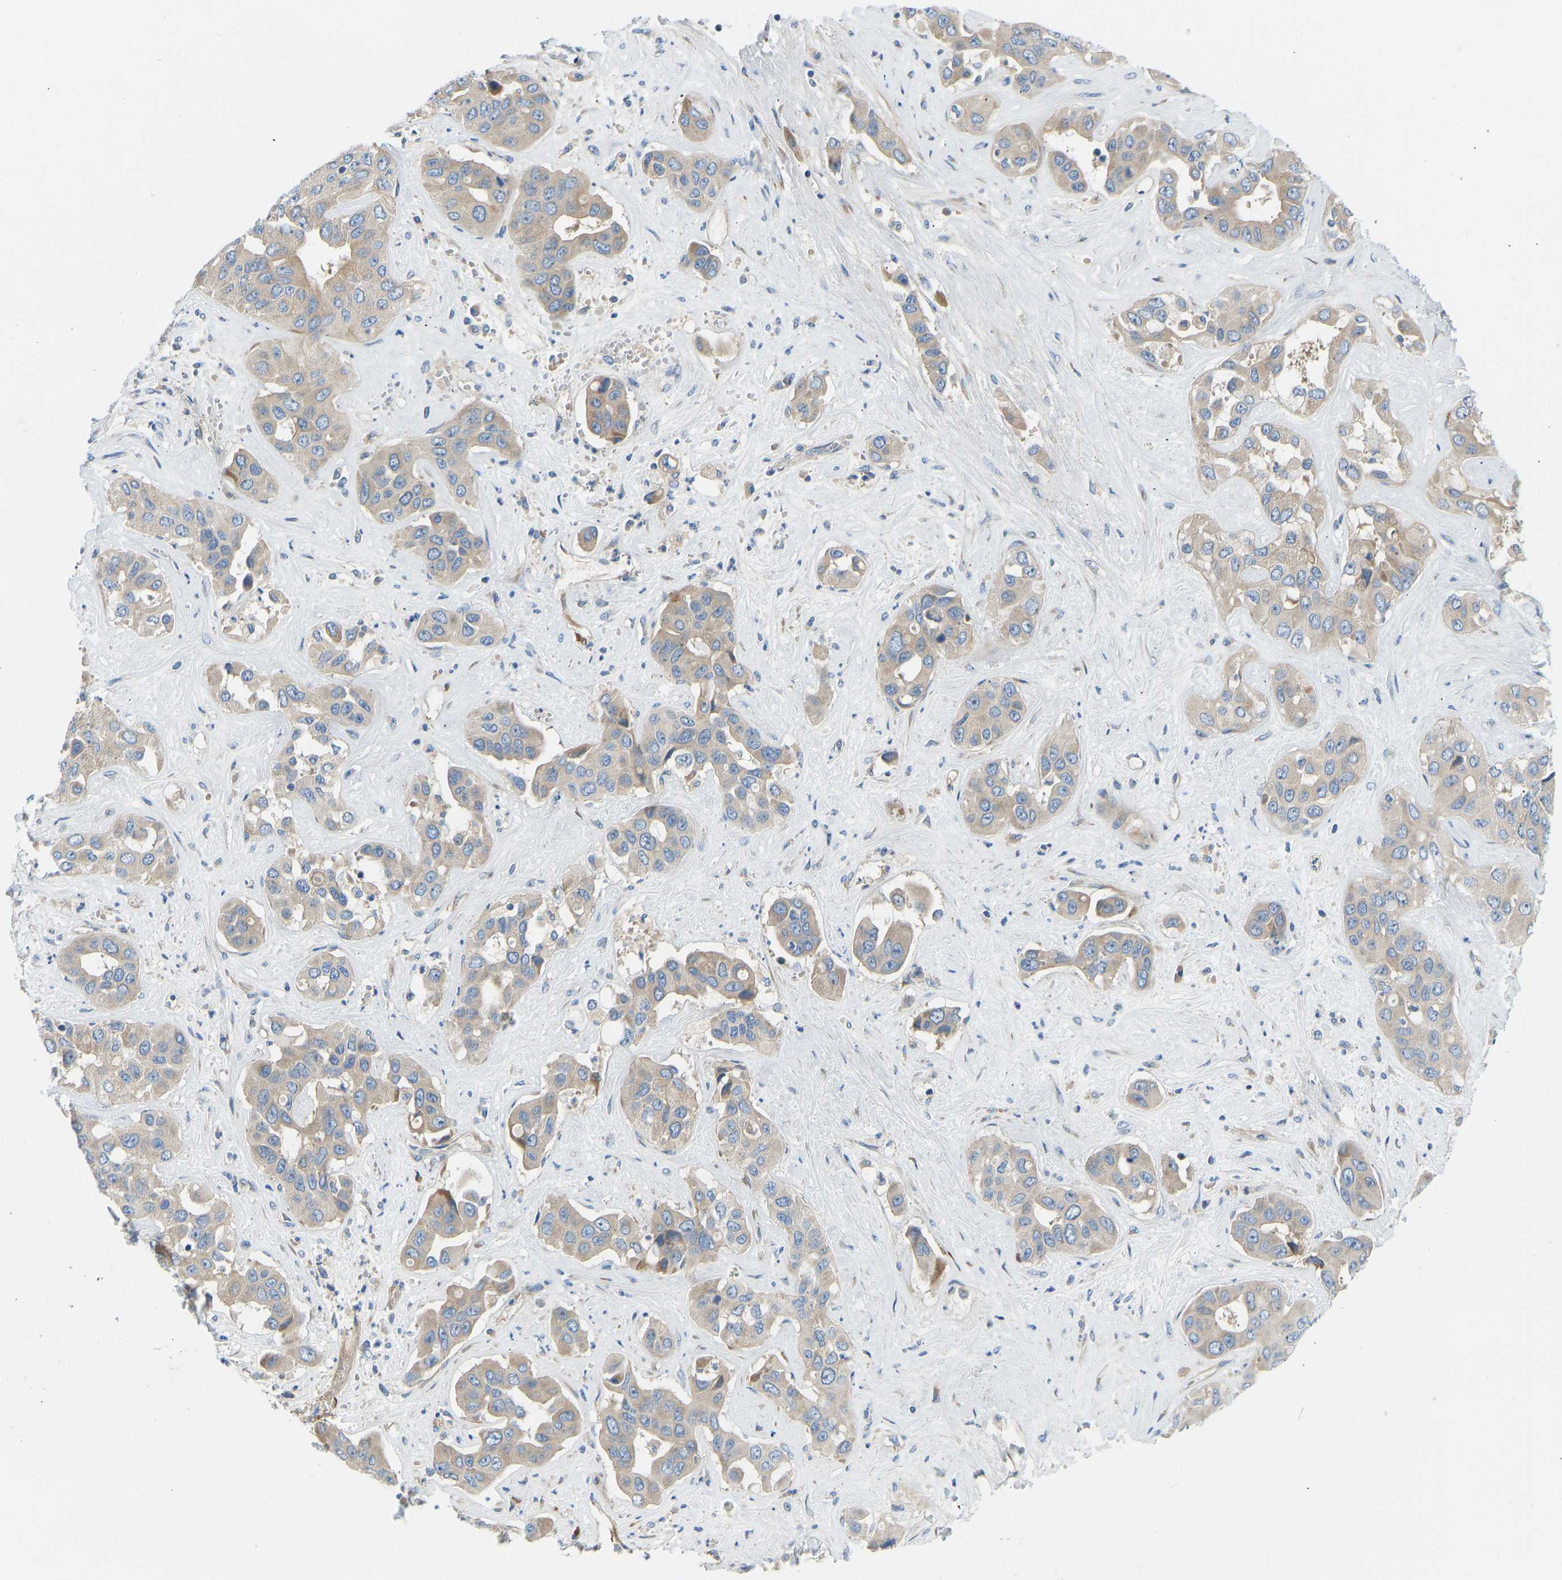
{"staining": {"intensity": "weak", "quantity": ">75%", "location": "cytoplasmic/membranous"}, "tissue": "liver cancer", "cell_type": "Tumor cells", "image_type": "cancer", "snomed": [{"axis": "morphology", "description": "Cholangiocarcinoma"}, {"axis": "topography", "description": "Liver"}], "caption": "Human liver cancer (cholangiocarcinoma) stained with a brown dye displays weak cytoplasmic/membranous positive expression in about >75% of tumor cells.", "gene": "COL15A1", "patient": {"sex": "female", "age": 52}}